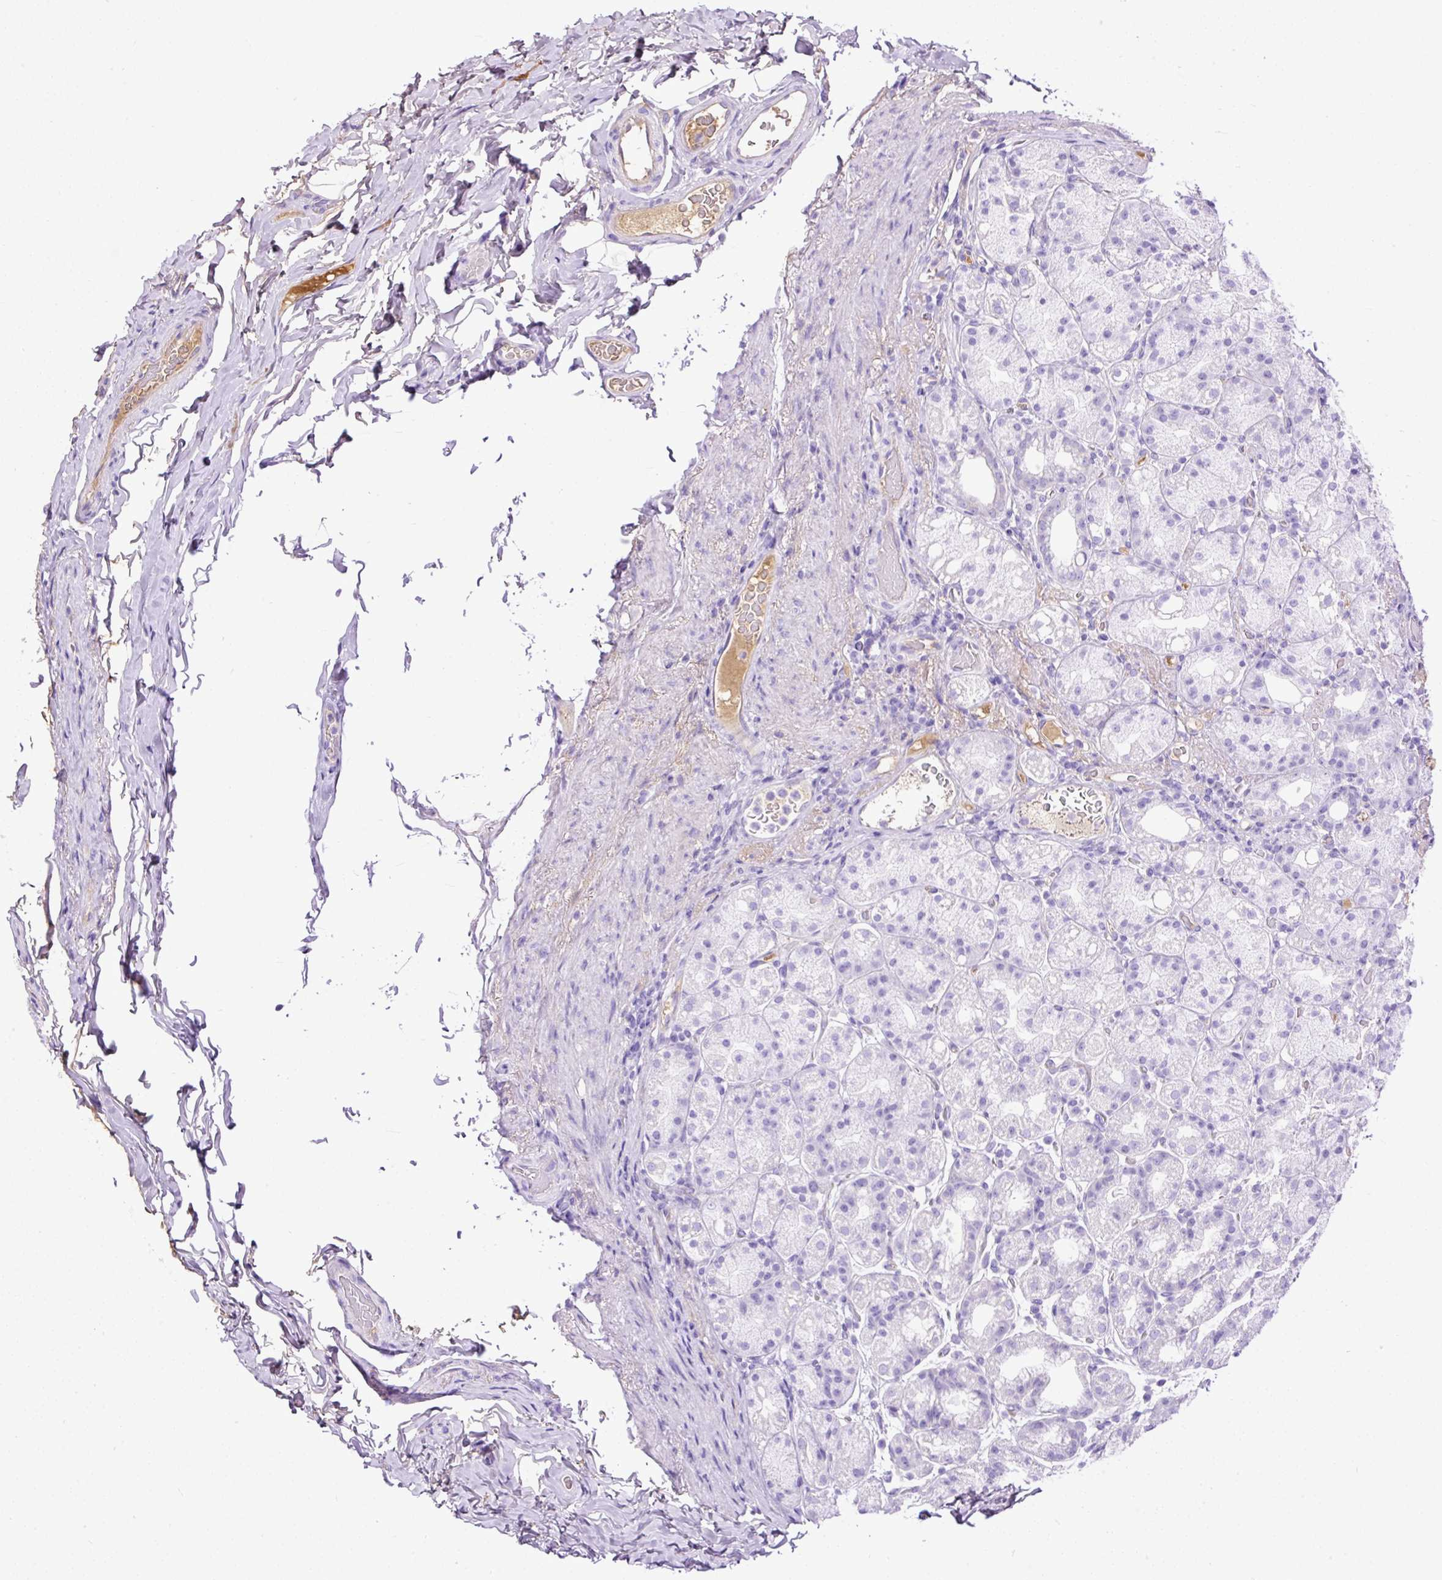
{"staining": {"intensity": "negative", "quantity": "none", "location": "none"}, "tissue": "stomach", "cell_type": "Glandular cells", "image_type": "normal", "snomed": [{"axis": "morphology", "description": "Normal tissue, NOS"}, {"axis": "topography", "description": "Stomach, upper"}, {"axis": "topography", "description": "Stomach"}], "caption": "The micrograph demonstrates no staining of glandular cells in benign stomach.", "gene": "CLEC3B", "patient": {"sex": "male", "age": 68}}